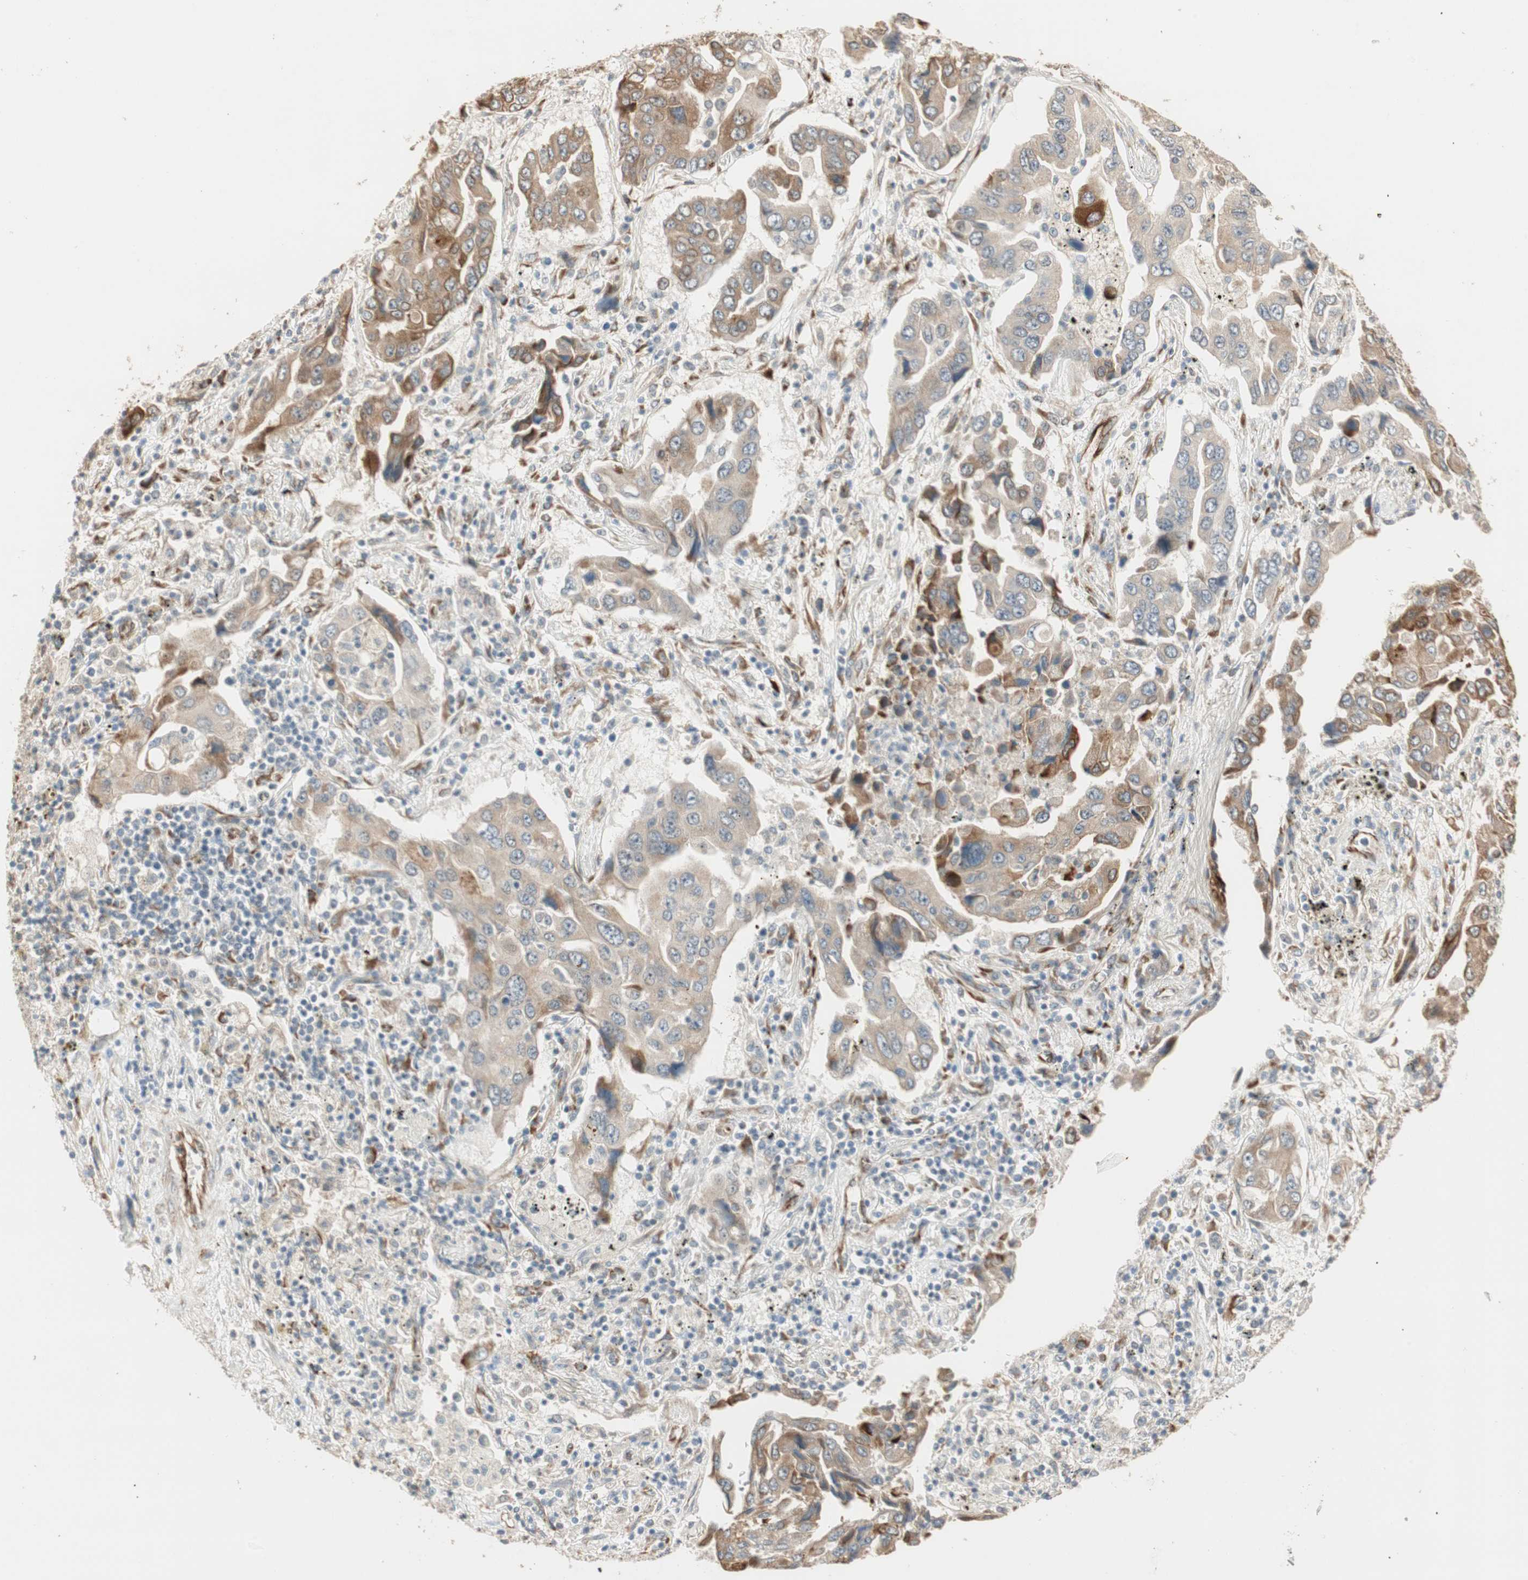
{"staining": {"intensity": "strong", "quantity": ">75%", "location": "cytoplasmic/membranous"}, "tissue": "lung cancer", "cell_type": "Tumor cells", "image_type": "cancer", "snomed": [{"axis": "morphology", "description": "Adenocarcinoma, NOS"}, {"axis": "topography", "description": "Lung"}], "caption": "Immunohistochemical staining of lung cancer reveals high levels of strong cytoplasmic/membranous expression in approximately >75% of tumor cells.", "gene": "TASOR", "patient": {"sex": "female", "age": 65}}